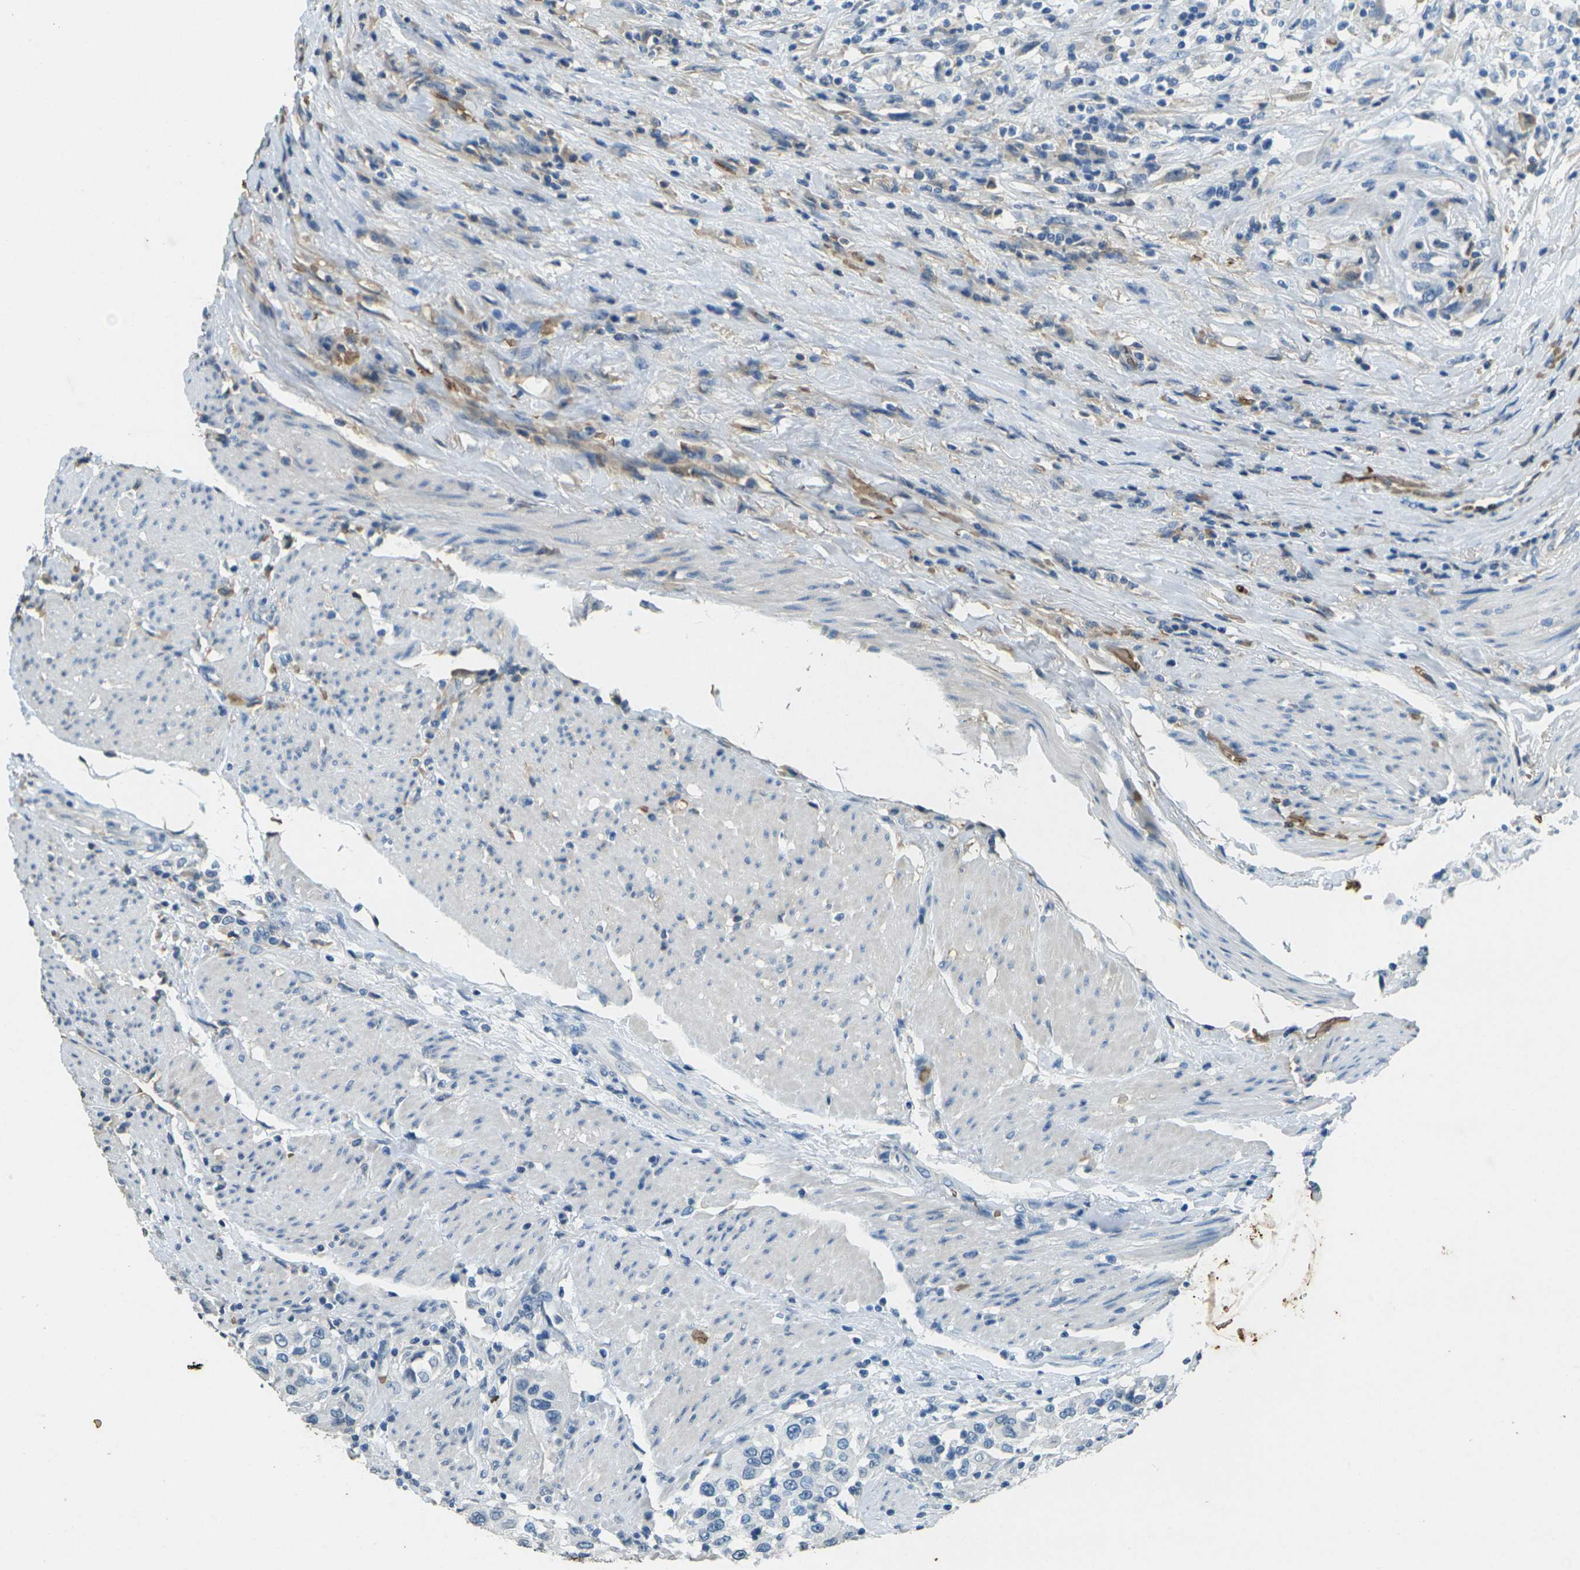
{"staining": {"intensity": "negative", "quantity": "none", "location": "none"}, "tissue": "urothelial cancer", "cell_type": "Tumor cells", "image_type": "cancer", "snomed": [{"axis": "morphology", "description": "Urothelial carcinoma, High grade"}, {"axis": "topography", "description": "Urinary bladder"}], "caption": "High power microscopy micrograph of an immunohistochemistry (IHC) micrograph of urothelial cancer, revealing no significant positivity in tumor cells. (IHC, brightfield microscopy, high magnification).", "gene": "HBB", "patient": {"sex": "female", "age": 80}}